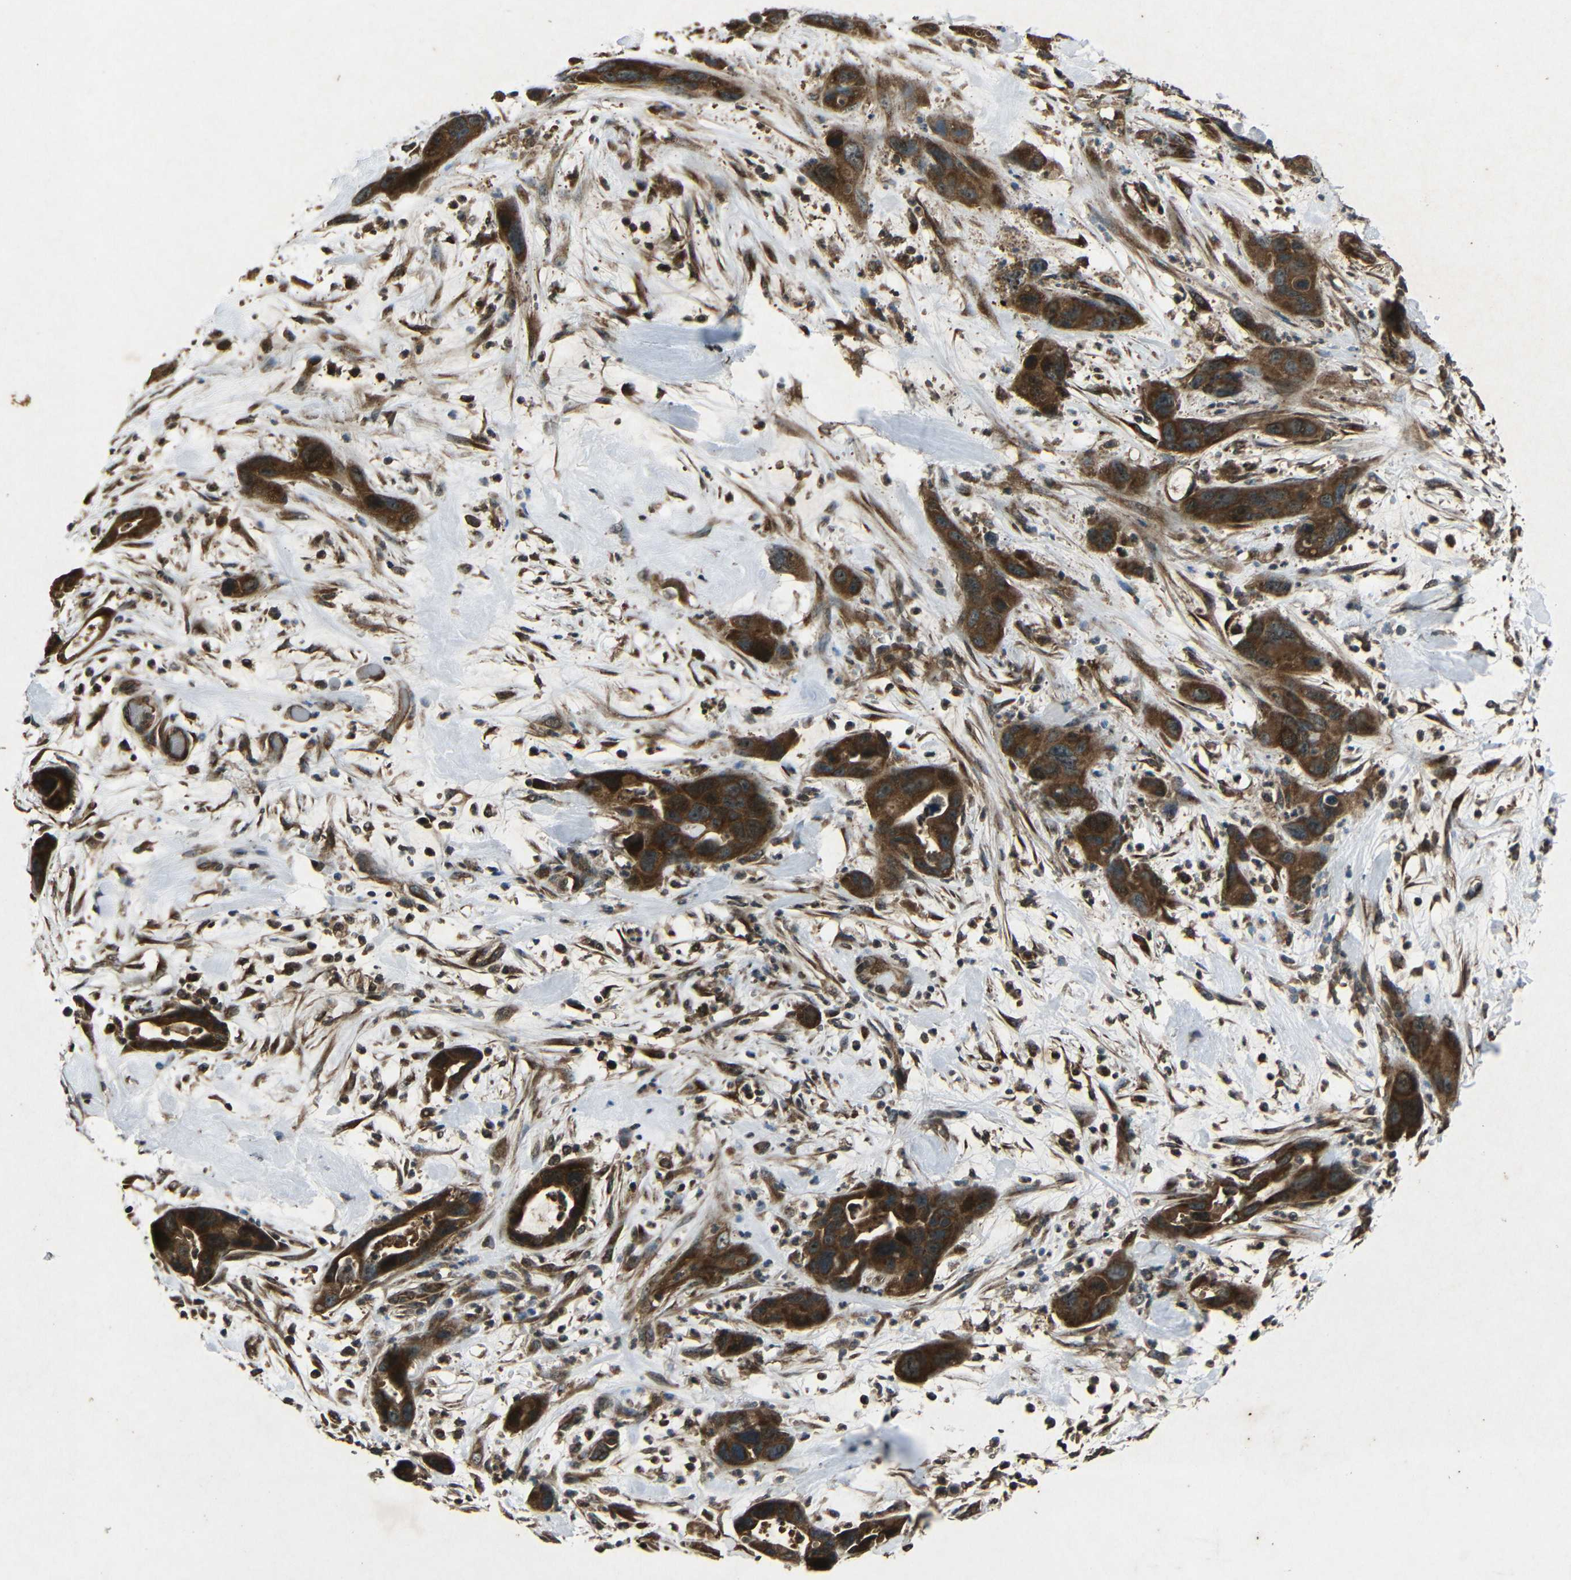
{"staining": {"intensity": "strong", "quantity": ">75%", "location": "cytoplasmic/membranous"}, "tissue": "pancreatic cancer", "cell_type": "Tumor cells", "image_type": "cancer", "snomed": [{"axis": "morphology", "description": "Adenocarcinoma, NOS"}, {"axis": "topography", "description": "Pancreas"}], "caption": "IHC of human pancreatic adenocarcinoma reveals high levels of strong cytoplasmic/membranous expression in about >75% of tumor cells.", "gene": "PLK2", "patient": {"sex": "female", "age": 71}}